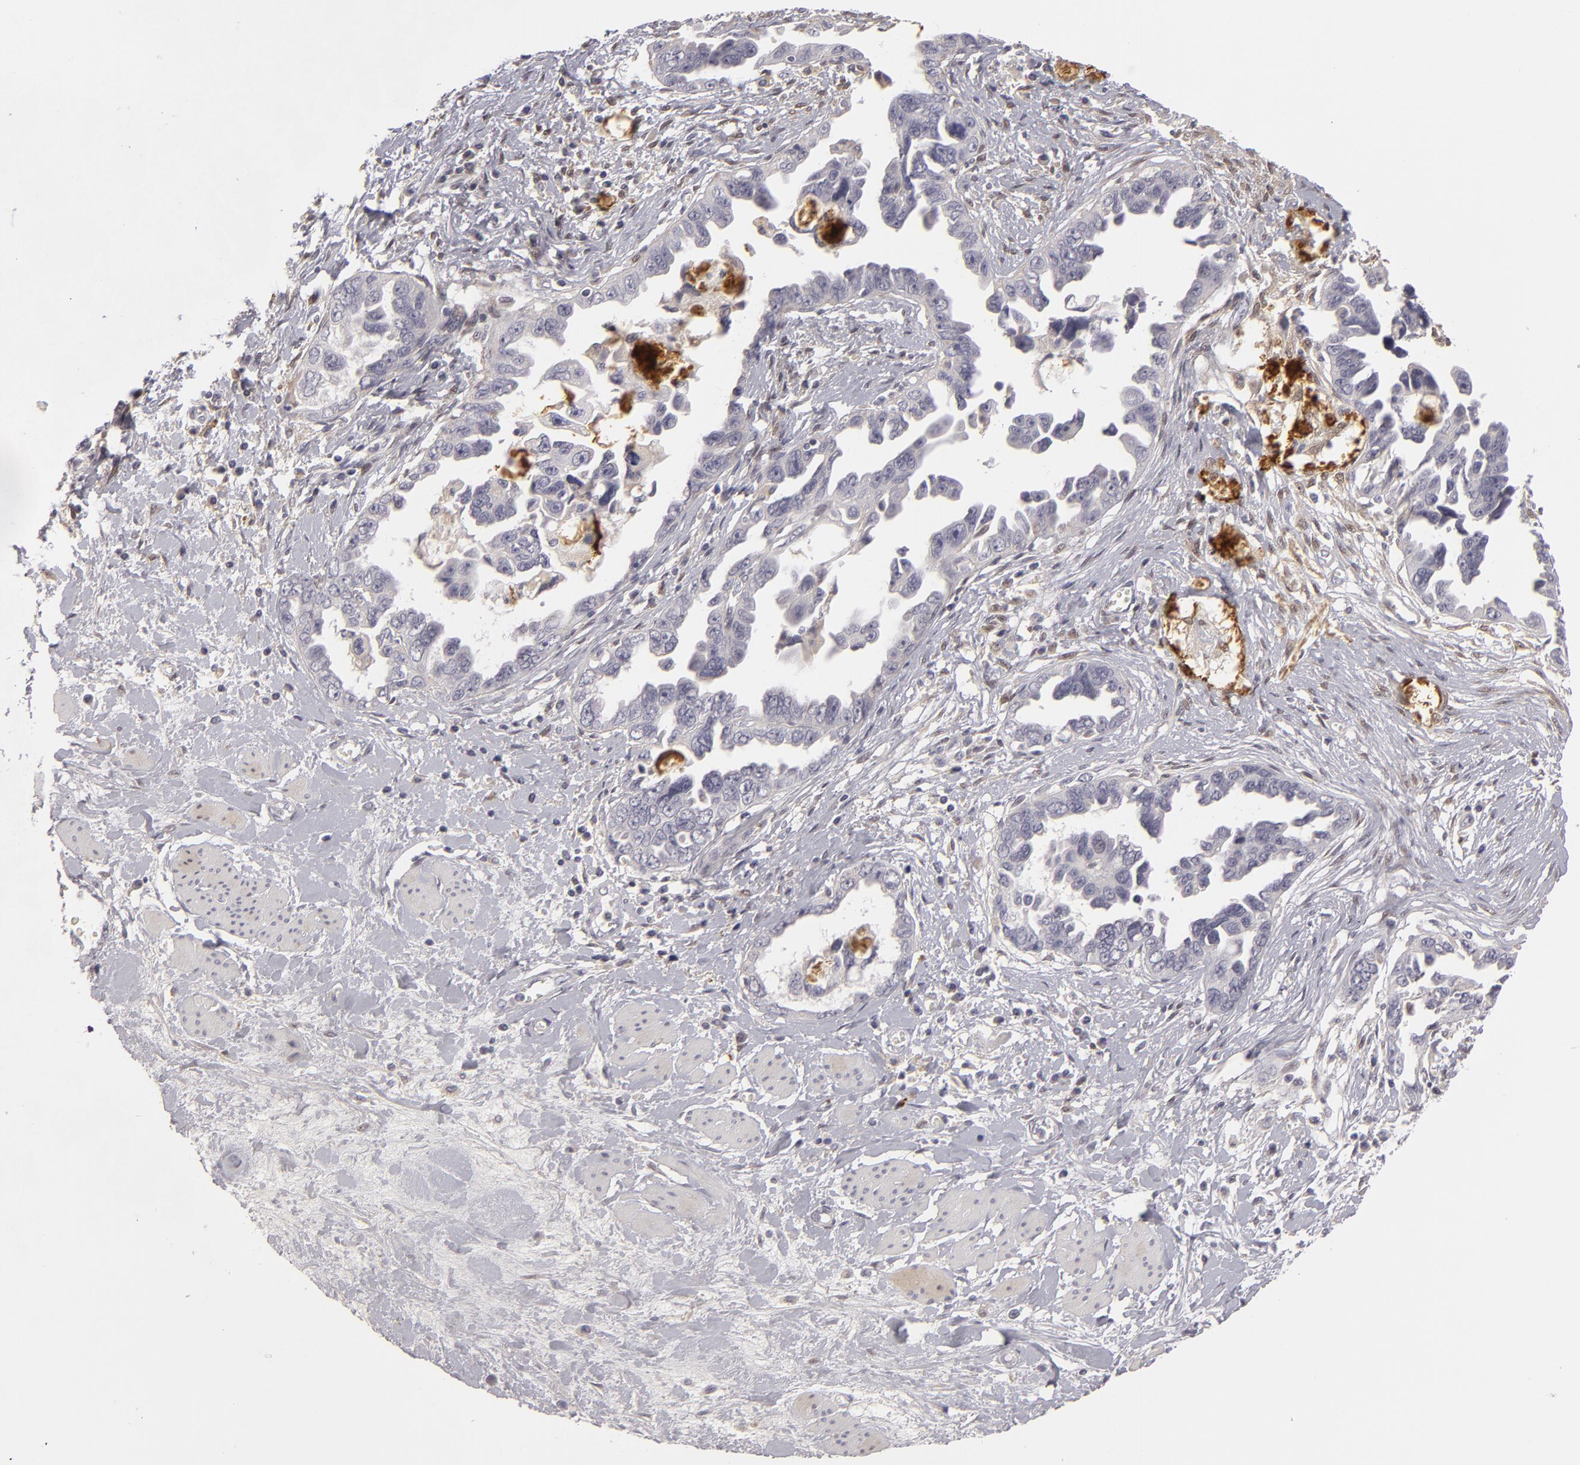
{"staining": {"intensity": "negative", "quantity": "none", "location": "none"}, "tissue": "ovarian cancer", "cell_type": "Tumor cells", "image_type": "cancer", "snomed": [{"axis": "morphology", "description": "Cystadenocarcinoma, serous, NOS"}, {"axis": "topography", "description": "Ovary"}], "caption": "Tumor cells show no significant protein expression in serous cystadenocarcinoma (ovarian).", "gene": "EFS", "patient": {"sex": "female", "age": 63}}